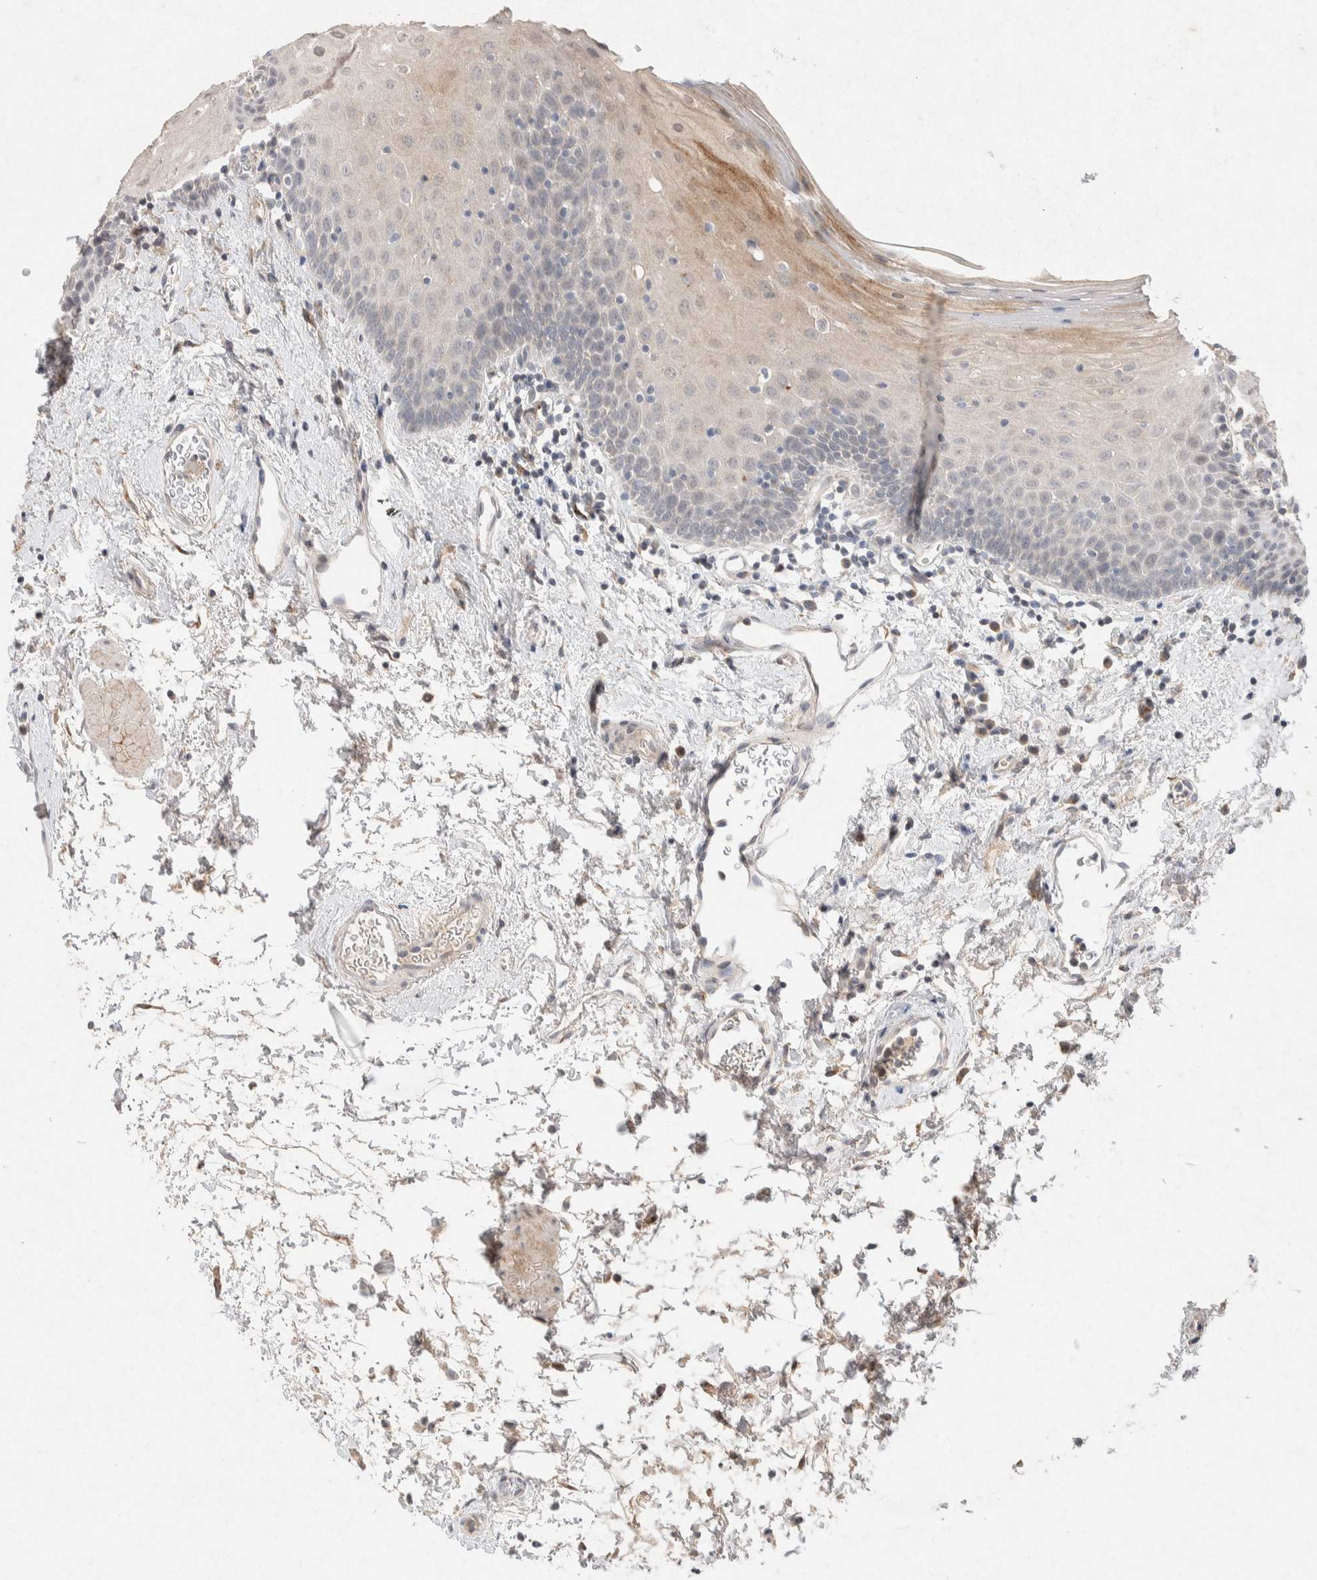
{"staining": {"intensity": "weak", "quantity": "<25%", "location": "cytoplasmic/membranous"}, "tissue": "oral mucosa", "cell_type": "Squamous epithelial cells", "image_type": "normal", "snomed": [{"axis": "morphology", "description": "Normal tissue, NOS"}, {"axis": "topography", "description": "Oral tissue"}], "caption": "Protein analysis of normal oral mucosa exhibits no significant positivity in squamous epithelial cells.", "gene": "CMTM4", "patient": {"sex": "male", "age": 66}}